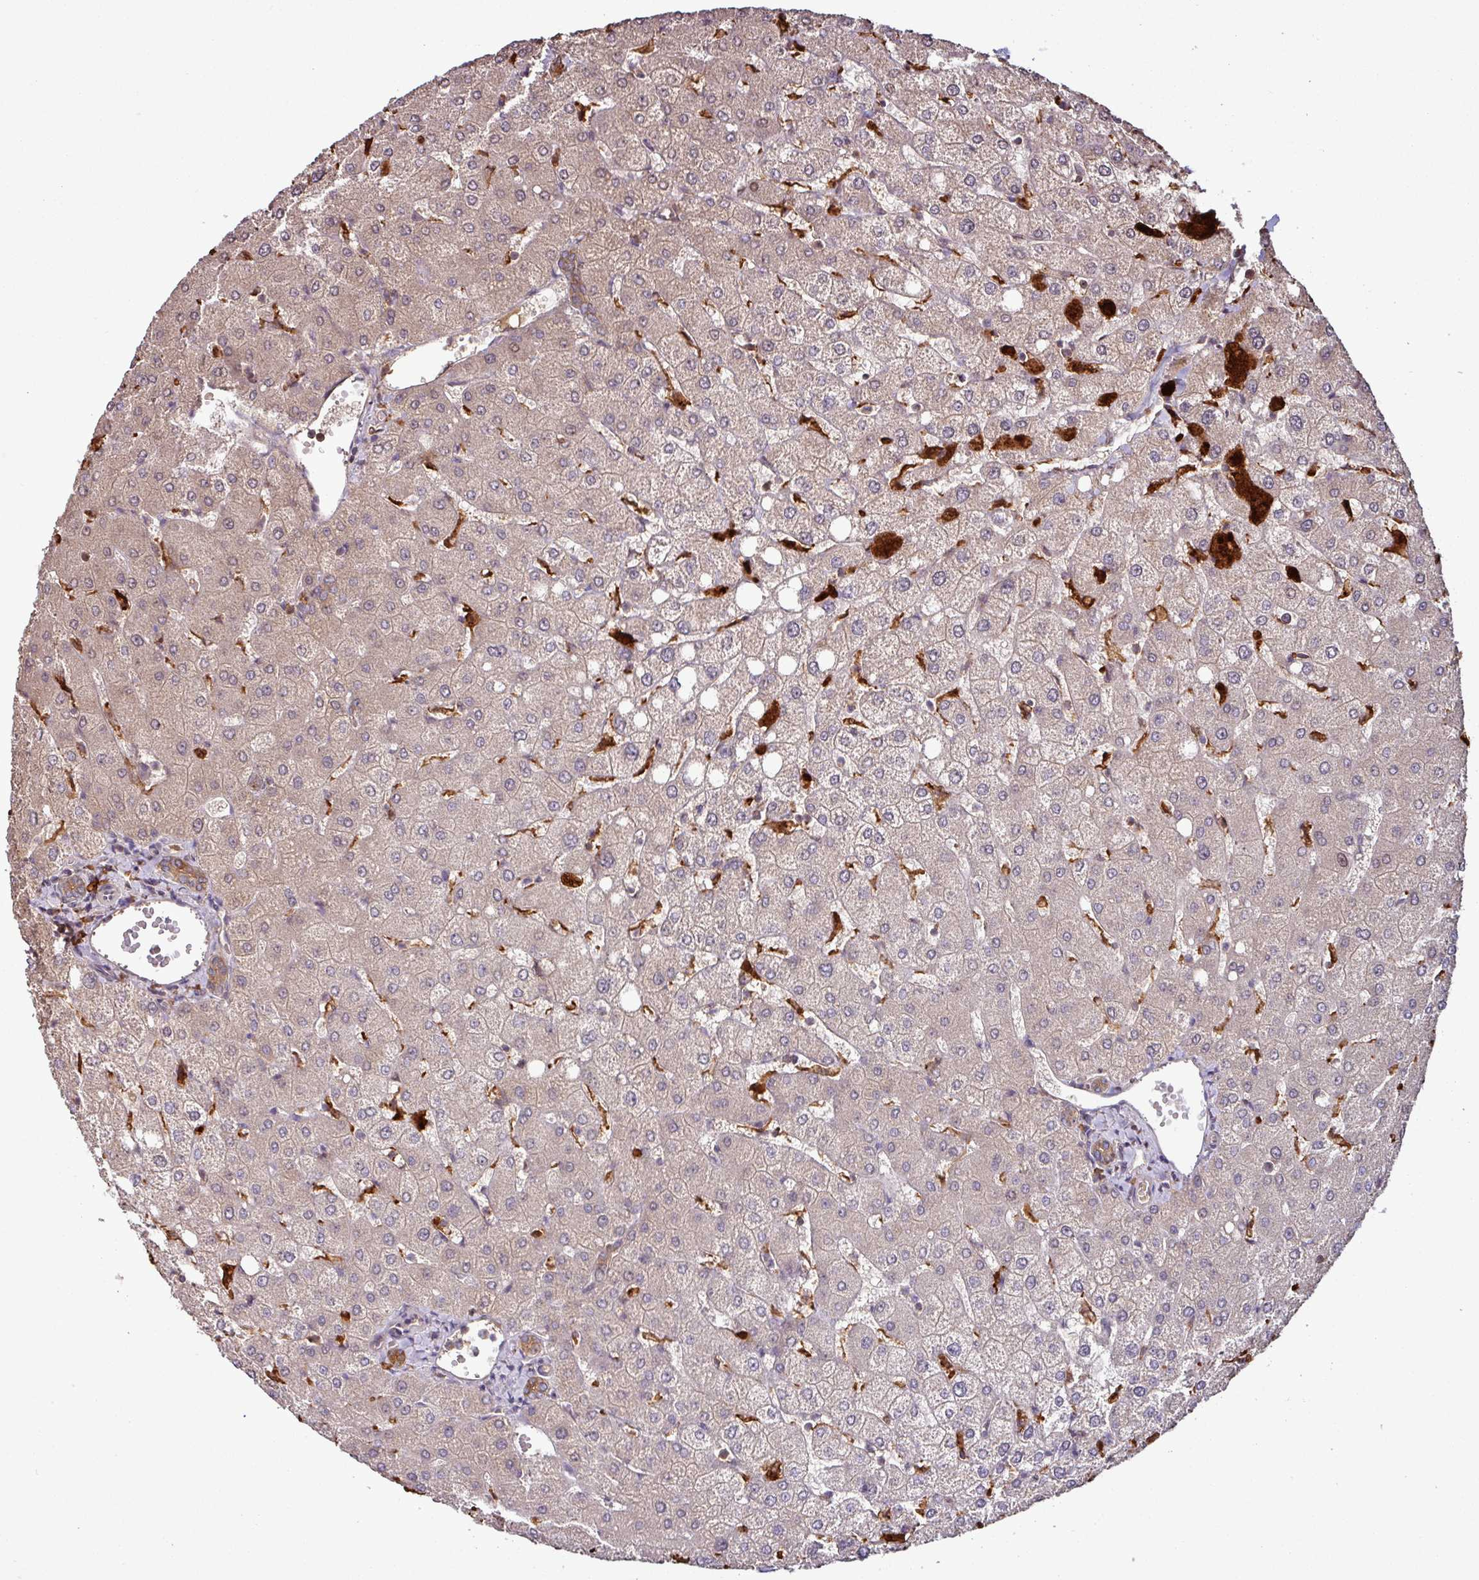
{"staining": {"intensity": "moderate", "quantity": ">75%", "location": "cytoplasmic/membranous"}, "tissue": "liver", "cell_type": "Cholangiocytes", "image_type": "normal", "snomed": [{"axis": "morphology", "description": "Normal tissue, NOS"}, {"axis": "topography", "description": "Liver"}], "caption": "Immunohistochemistry histopathology image of unremarkable liver: liver stained using immunohistochemistry reveals medium levels of moderate protein expression localized specifically in the cytoplasmic/membranous of cholangiocytes, appearing as a cytoplasmic/membranous brown color.", "gene": "GNPDA1", "patient": {"sex": "female", "age": 54}}